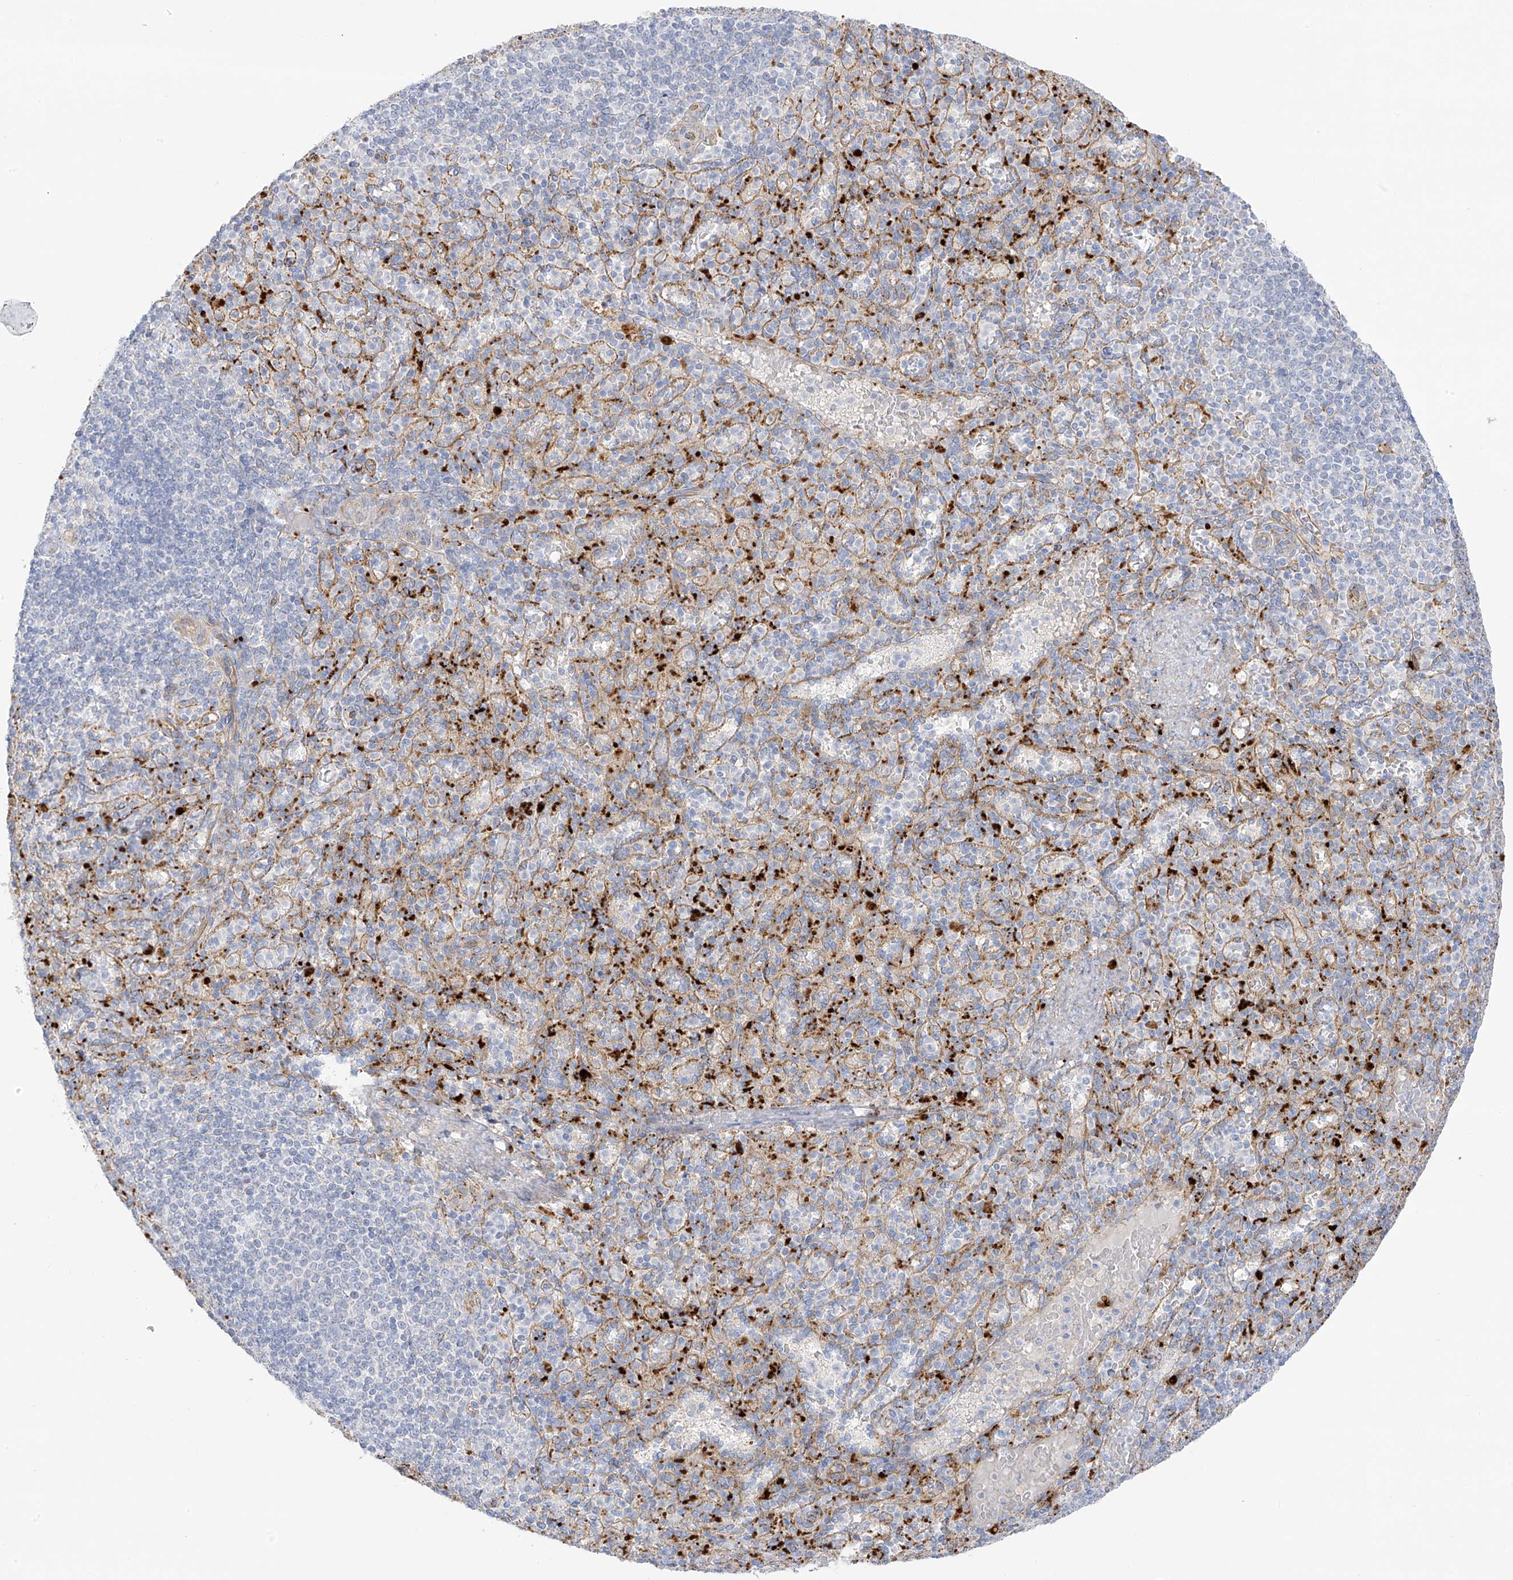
{"staining": {"intensity": "negative", "quantity": "none", "location": "none"}, "tissue": "spleen", "cell_type": "Cells in red pulp", "image_type": "normal", "snomed": [{"axis": "morphology", "description": "Normal tissue, NOS"}, {"axis": "topography", "description": "Spleen"}], "caption": "IHC photomicrograph of benign human spleen stained for a protein (brown), which demonstrates no staining in cells in red pulp.", "gene": "TAL2", "patient": {"sex": "female", "age": 74}}